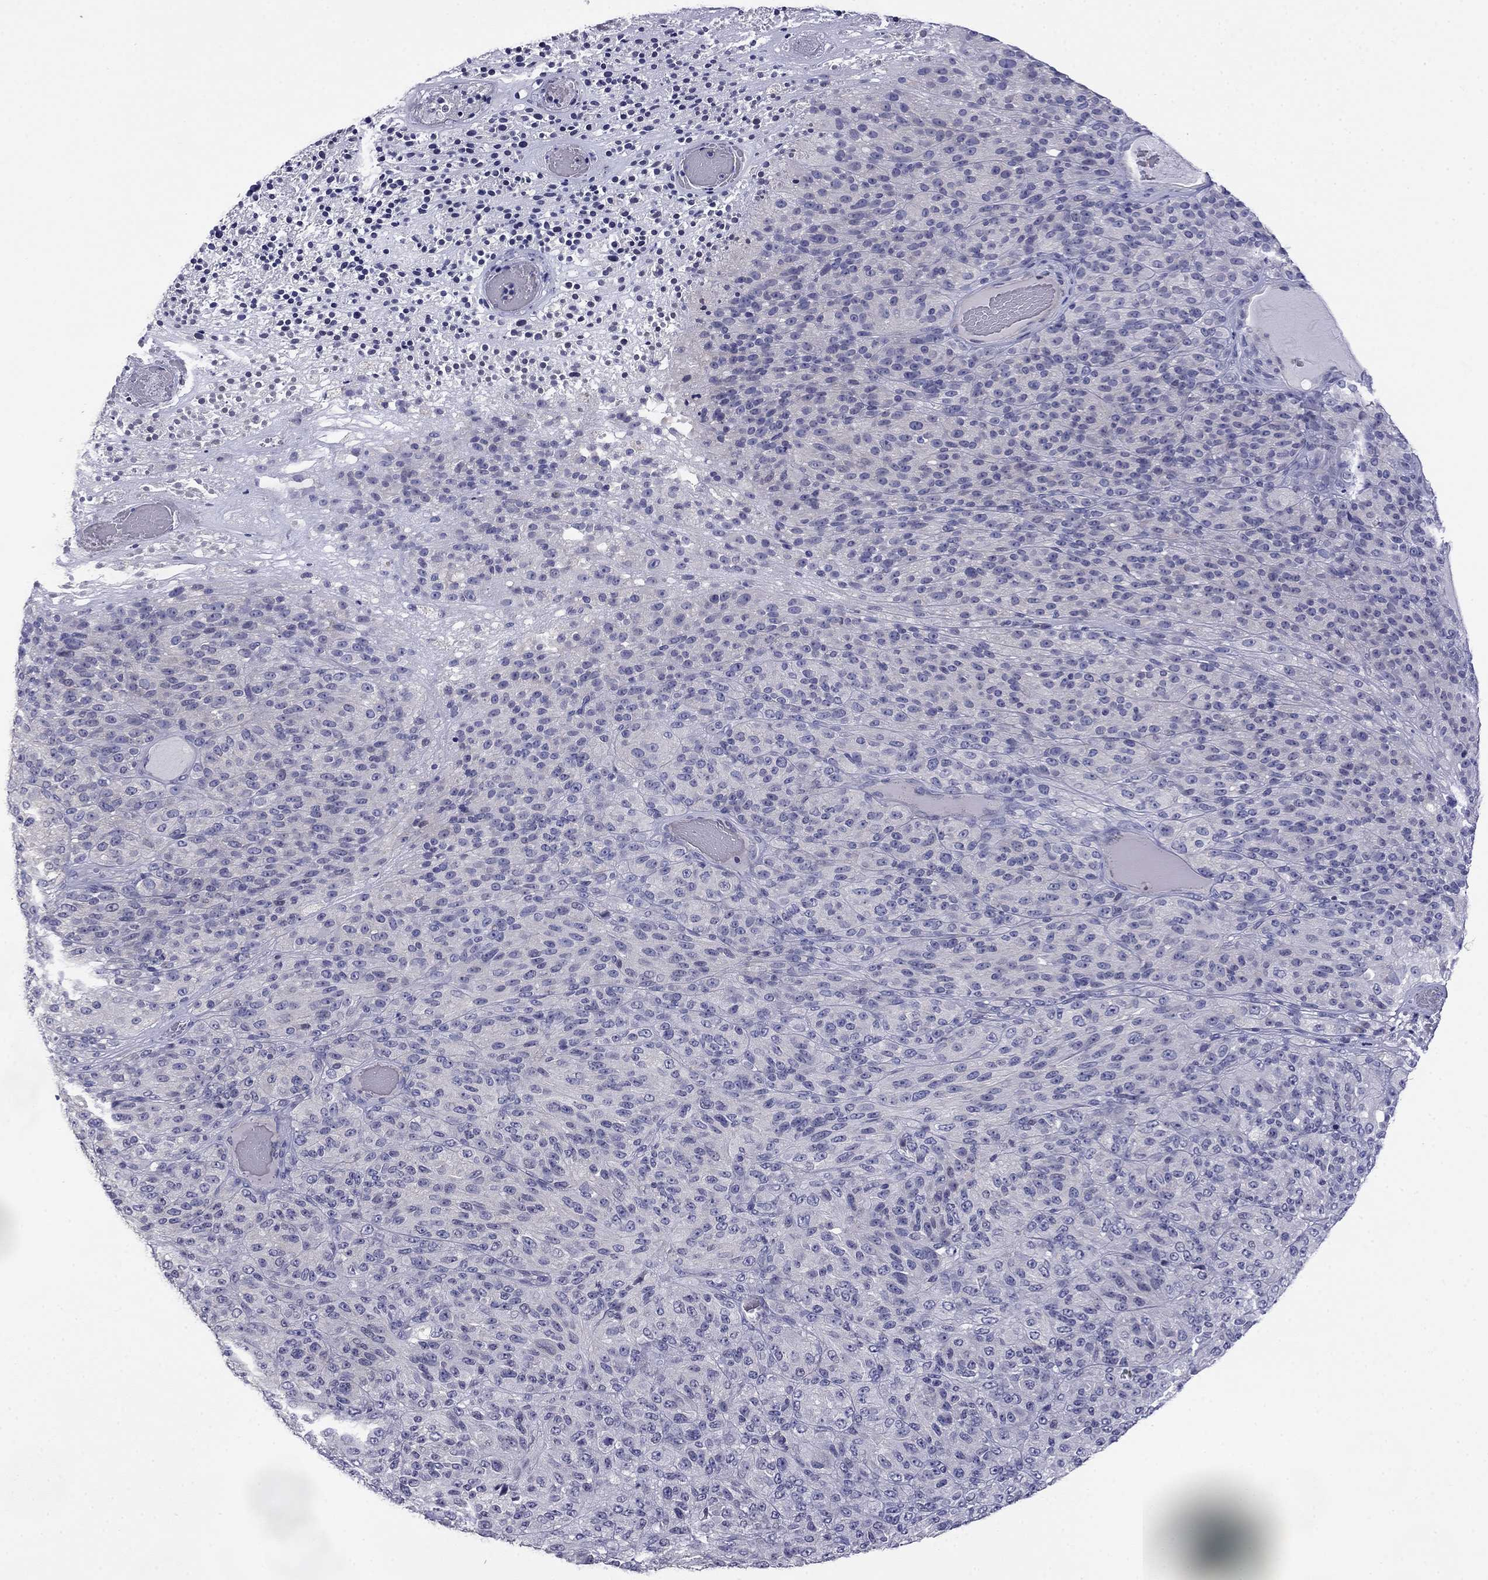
{"staining": {"intensity": "negative", "quantity": "none", "location": "none"}, "tissue": "melanoma", "cell_type": "Tumor cells", "image_type": "cancer", "snomed": [{"axis": "morphology", "description": "Malignant melanoma, Metastatic site"}, {"axis": "topography", "description": "Brain"}], "caption": "Immunohistochemical staining of malignant melanoma (metastatic site) shows no significant staining in tumor cells.", "gene": "PRR18", "patient": {"sex": "female", "age": 56}}